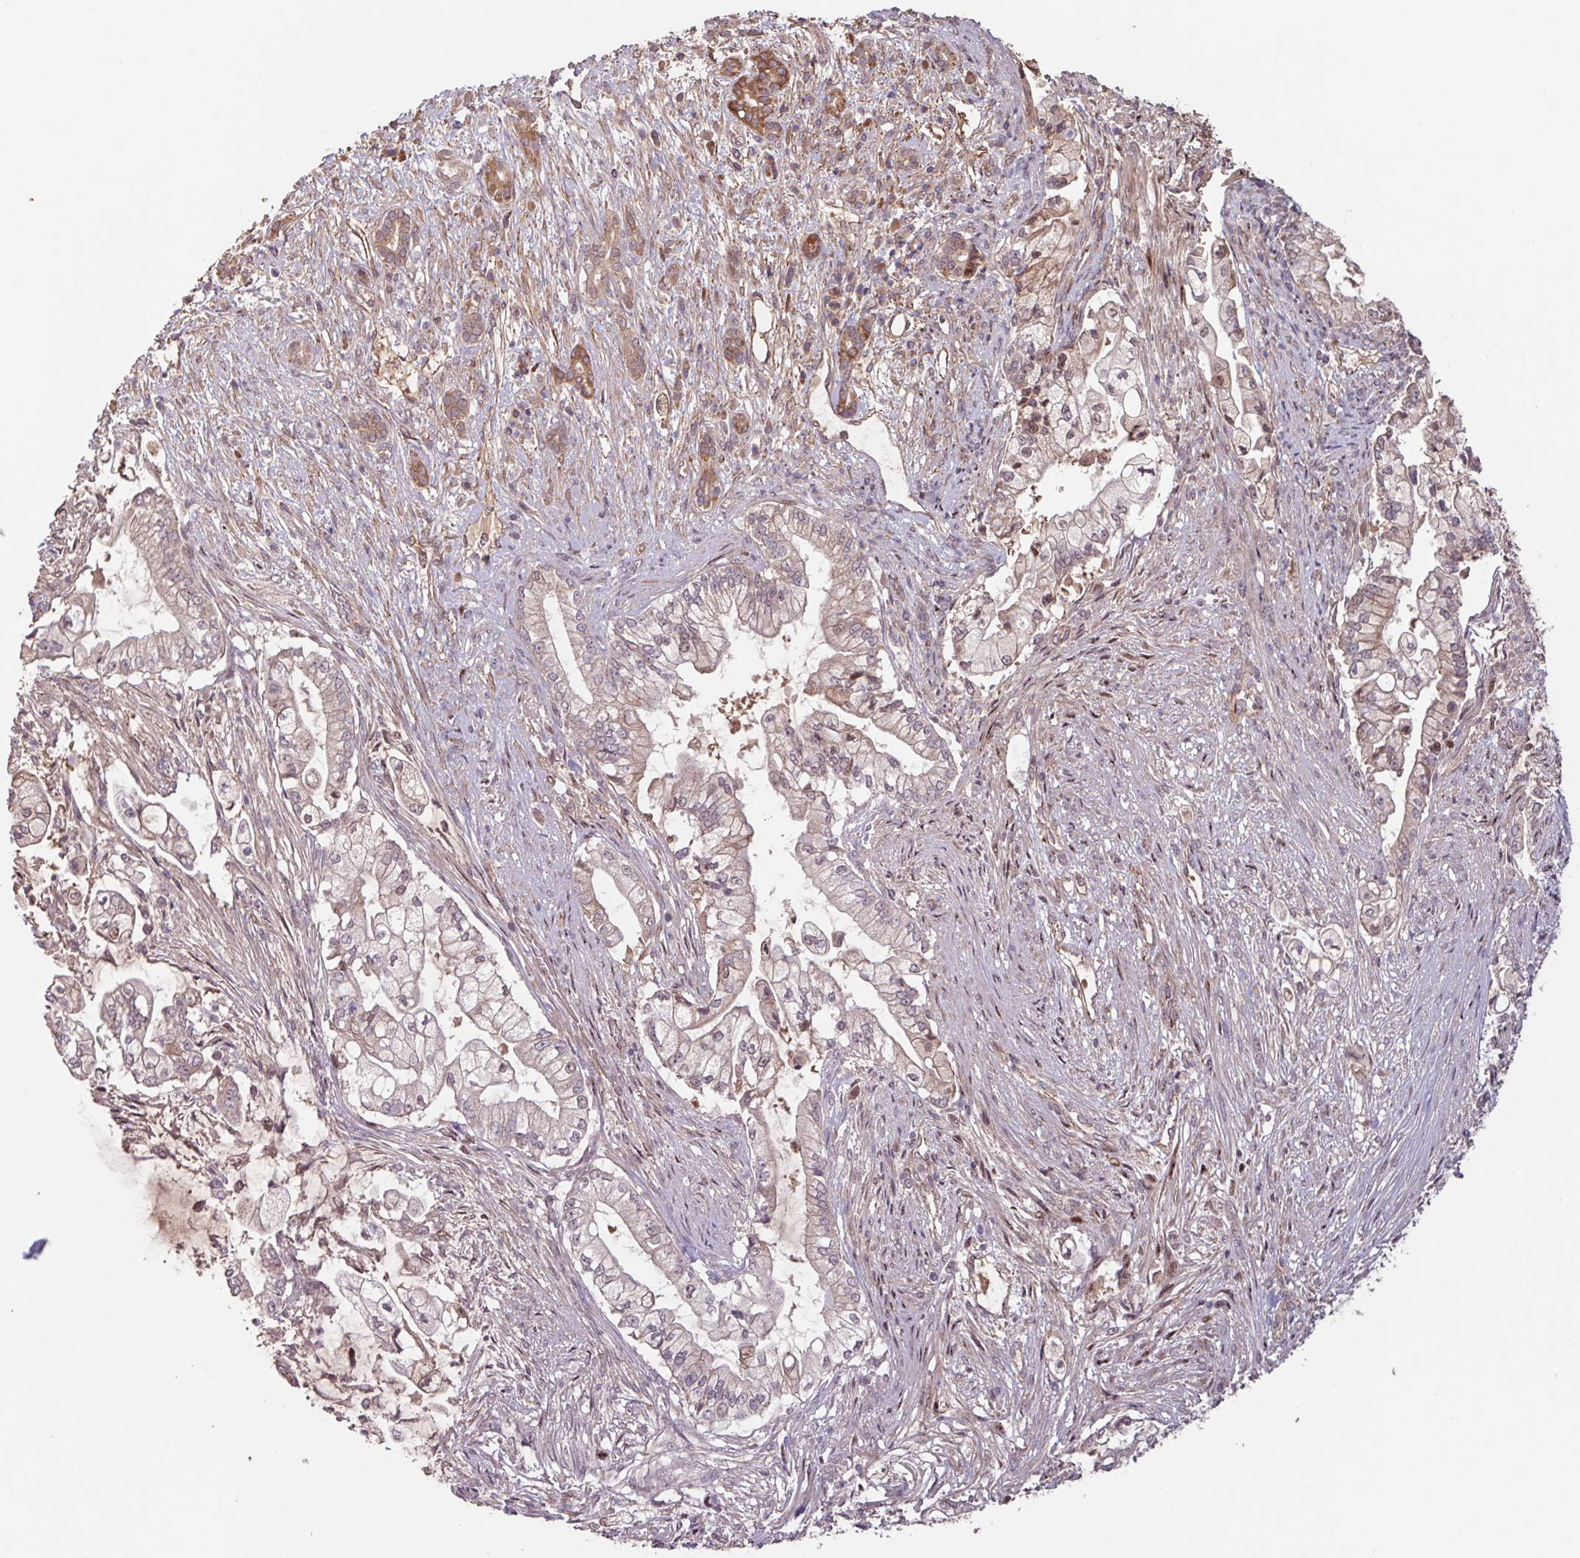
{"staining": {"intensity": "weak", "quantity": "25%-75%", "location": "cytoplasmic/membranous"}, "tissue": "pancreatic cancer", "cell_type": "Tumor cells", "image_type": "cancer", "snomed": [{"axis": "morphology", "description": "Adenocarcinoma, NOS"}, {"axis": "topography", "description": "Pancreas"}], "caption": "Adenocarcinoma (pancreatic) stained for a protein (brown) reveals weak cytoplasmic/membranous positive positivity in approximately 25%-75% of tumor cells.", "gene": "TMEM88", "patient": {"sex": "female", "age": 69}}